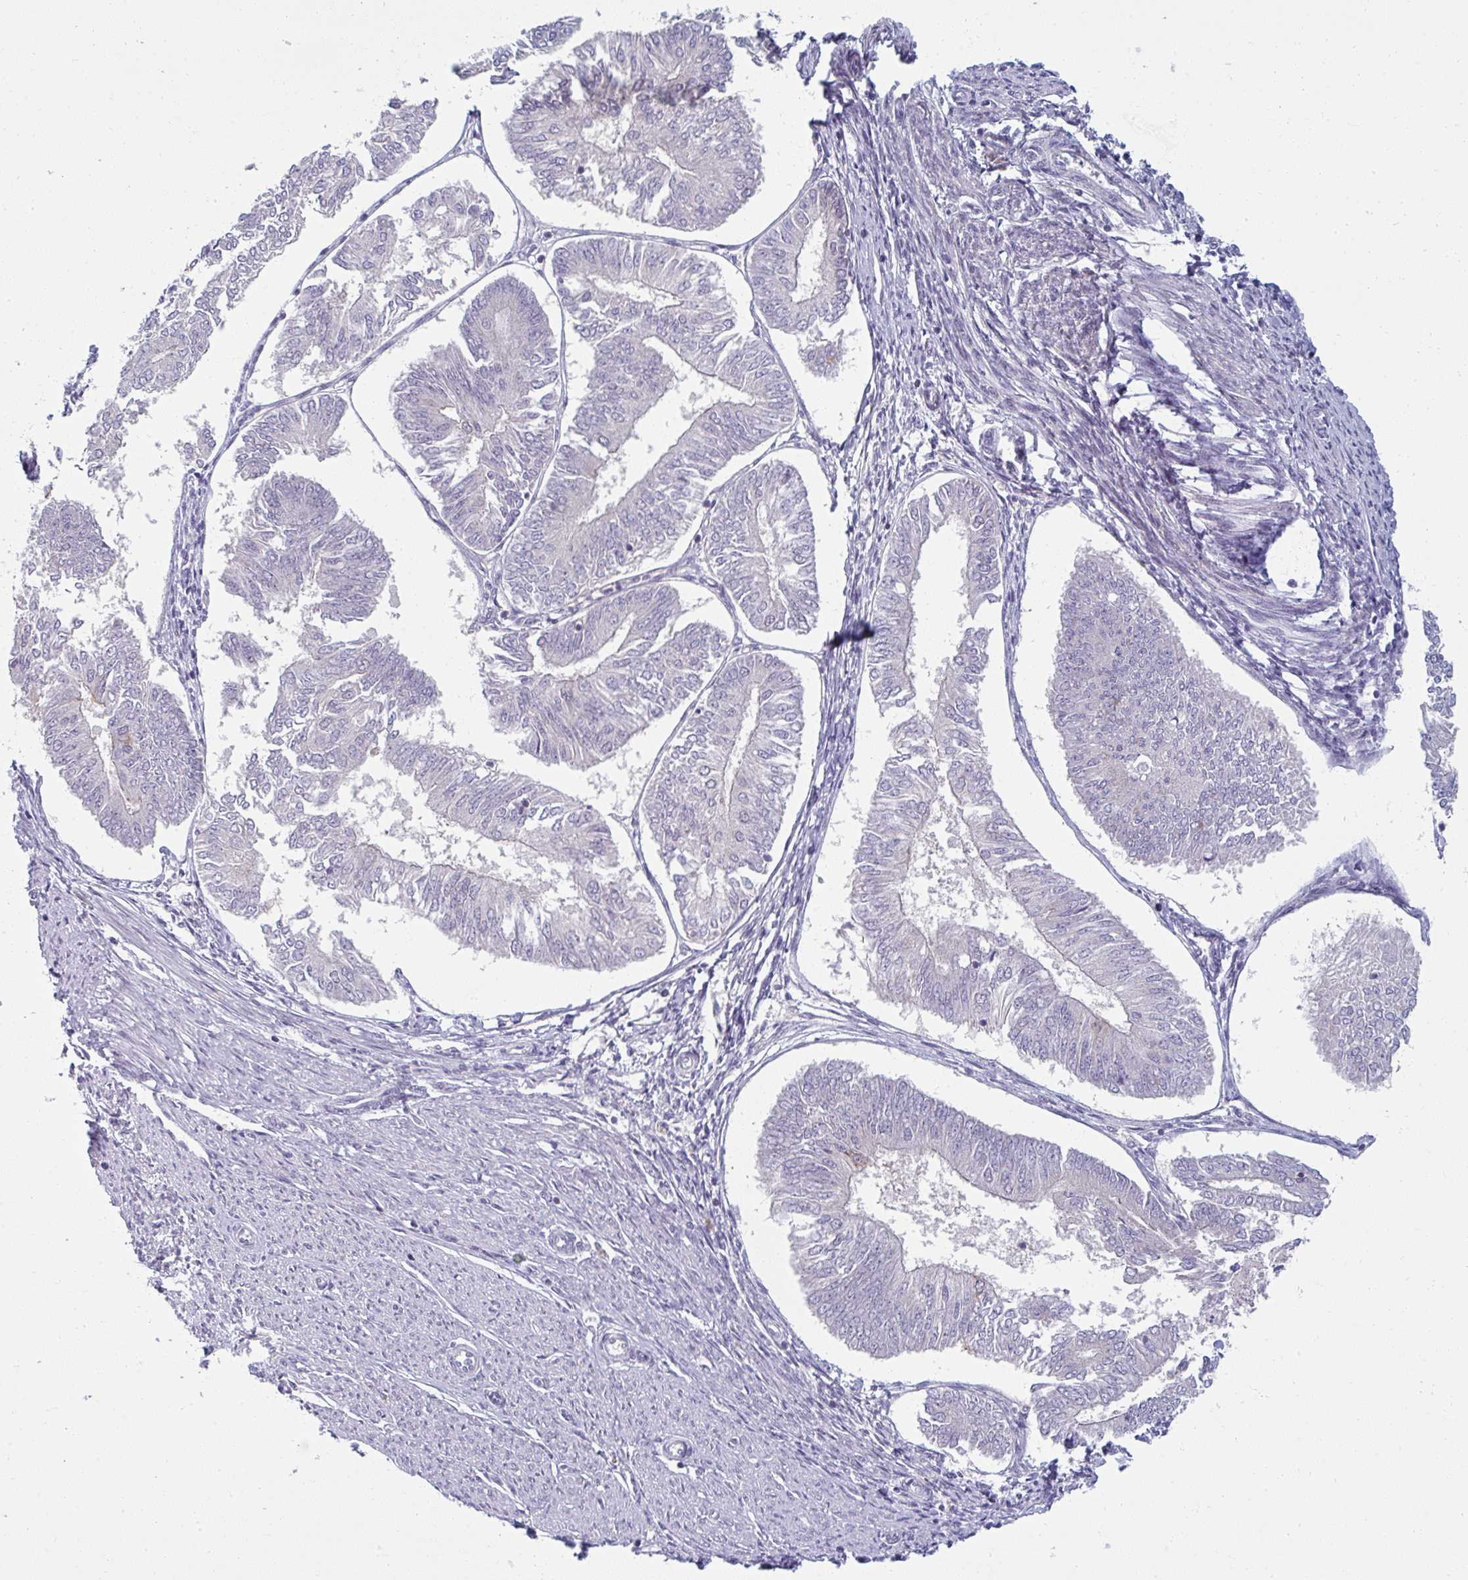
{"staining": {"intensity": "negative", "quantity": "none", "location": "none"}, "tissue": "endometrial cancer", "cell_type": "Tumor cells", "image_type": "cancer", "snomed": [{"axis": "morphology", "description": "Adenocarcinoma, NOS"}, {"axis": "topography", "description": "Endometrium"}], "caption": "High magnification brightfield microscopy of endometrial cancer (adenocarcinoma) stained with DAB (3,3'-diaminobenzidine) (brown) and counterstained with hematoxylin (blue): tumor cells show no significant expression.", "gene": "PPFIA4", "patient": {"sex": "female", "age": 58}}